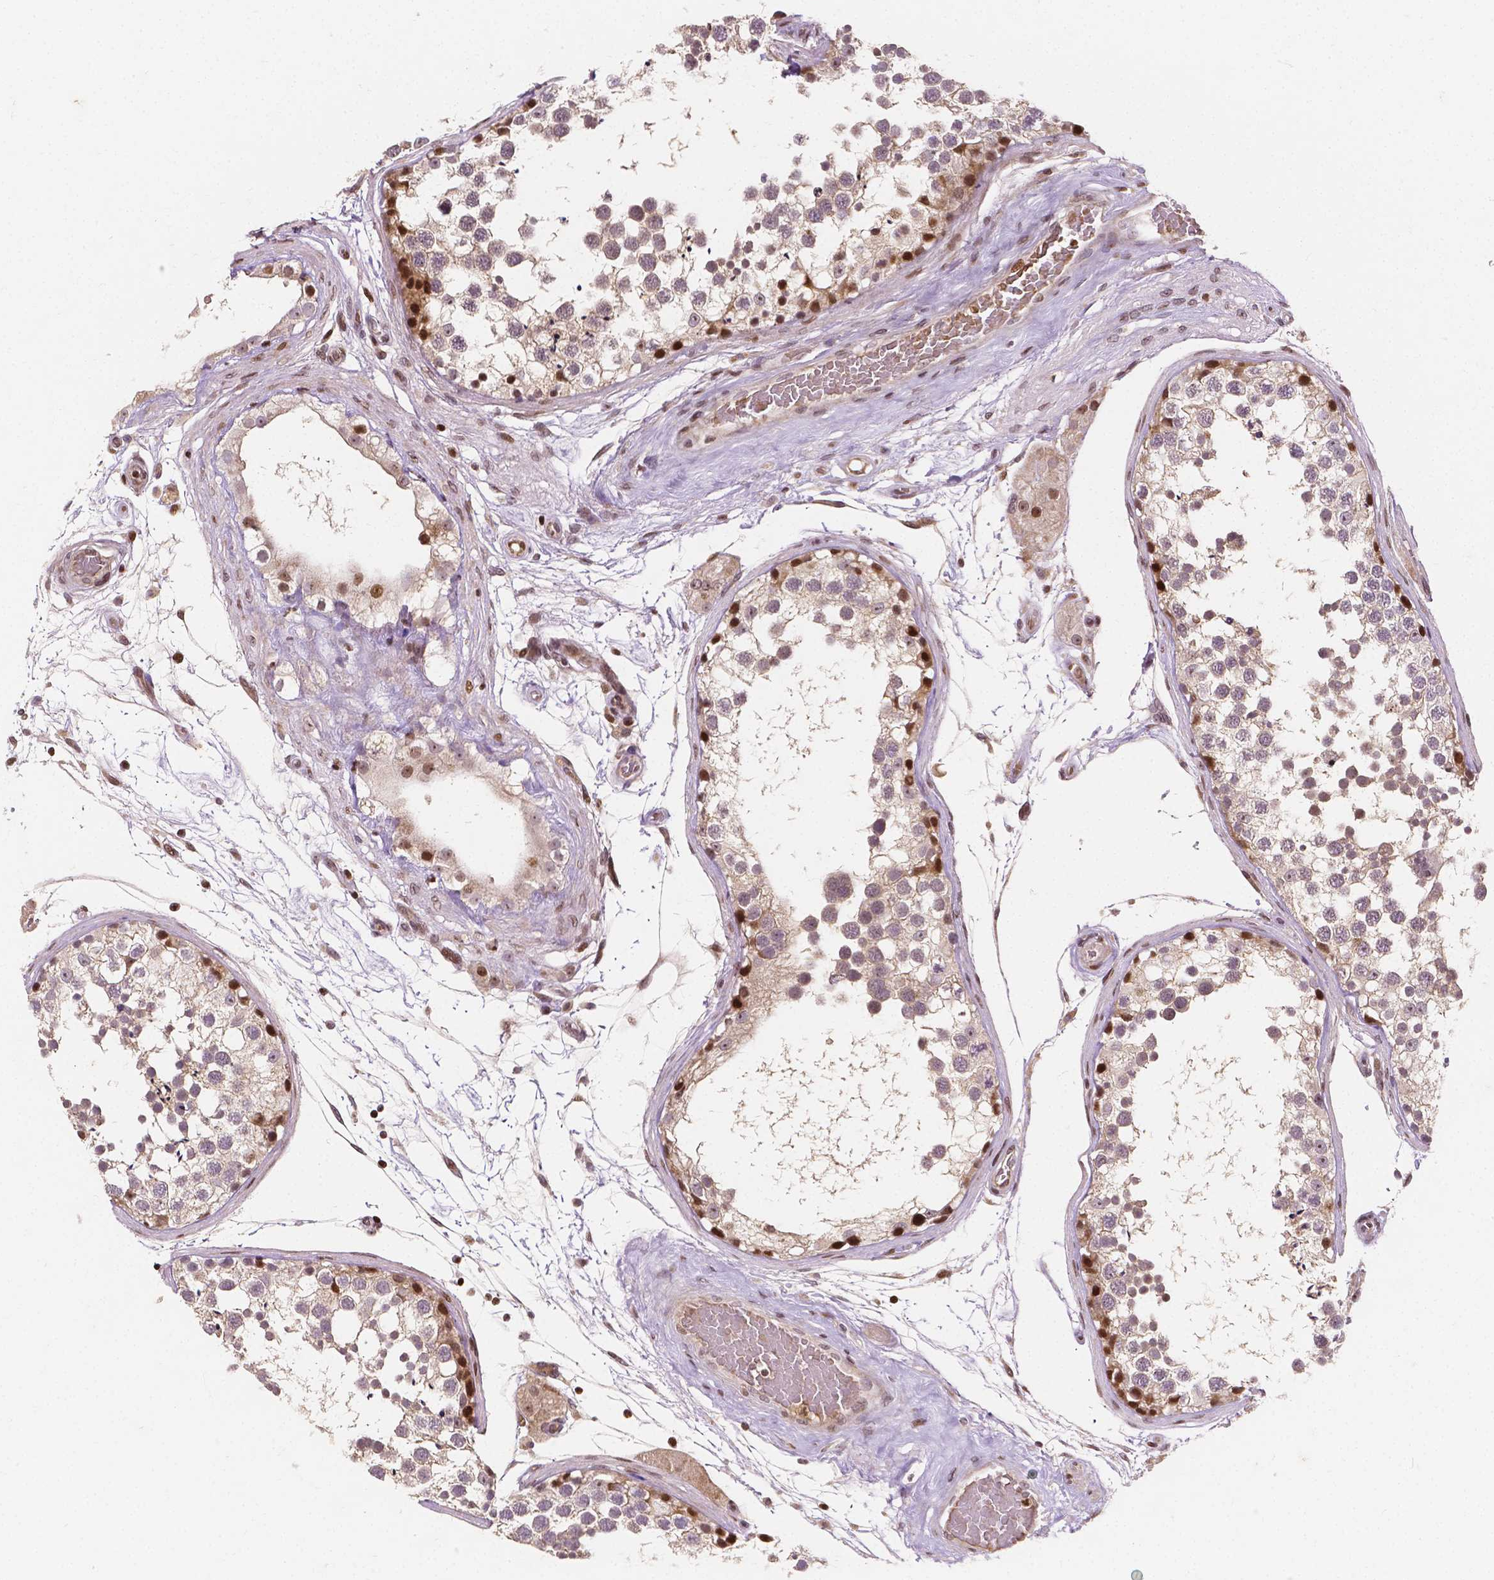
{"staining": {"intensity": "moderate", "quantity": "<25%", "location": "nuclear"}, "tissue": "testis", "cell_type": "Cells in seminiferous ducts", "image_type": "normal", "snomed": [{"axis": "morphology", "description": "Normal tissue, NOS"}, {"axis": "morphology", "description": "Seminoma, NOS"}, {"axis": "topography", "description": "Testis"}], "caption": "Protein expression analysis of normal human testis reveals moderate nuclear positivity in approximately <25% of cells in seminiferous ducts. (DAB (3,3'-diaminobenzidine) = brown stain, brightfield microscopy at high magnification).", "gene": "PTPN18", "patient": {"sex": "male", "age": 65}}